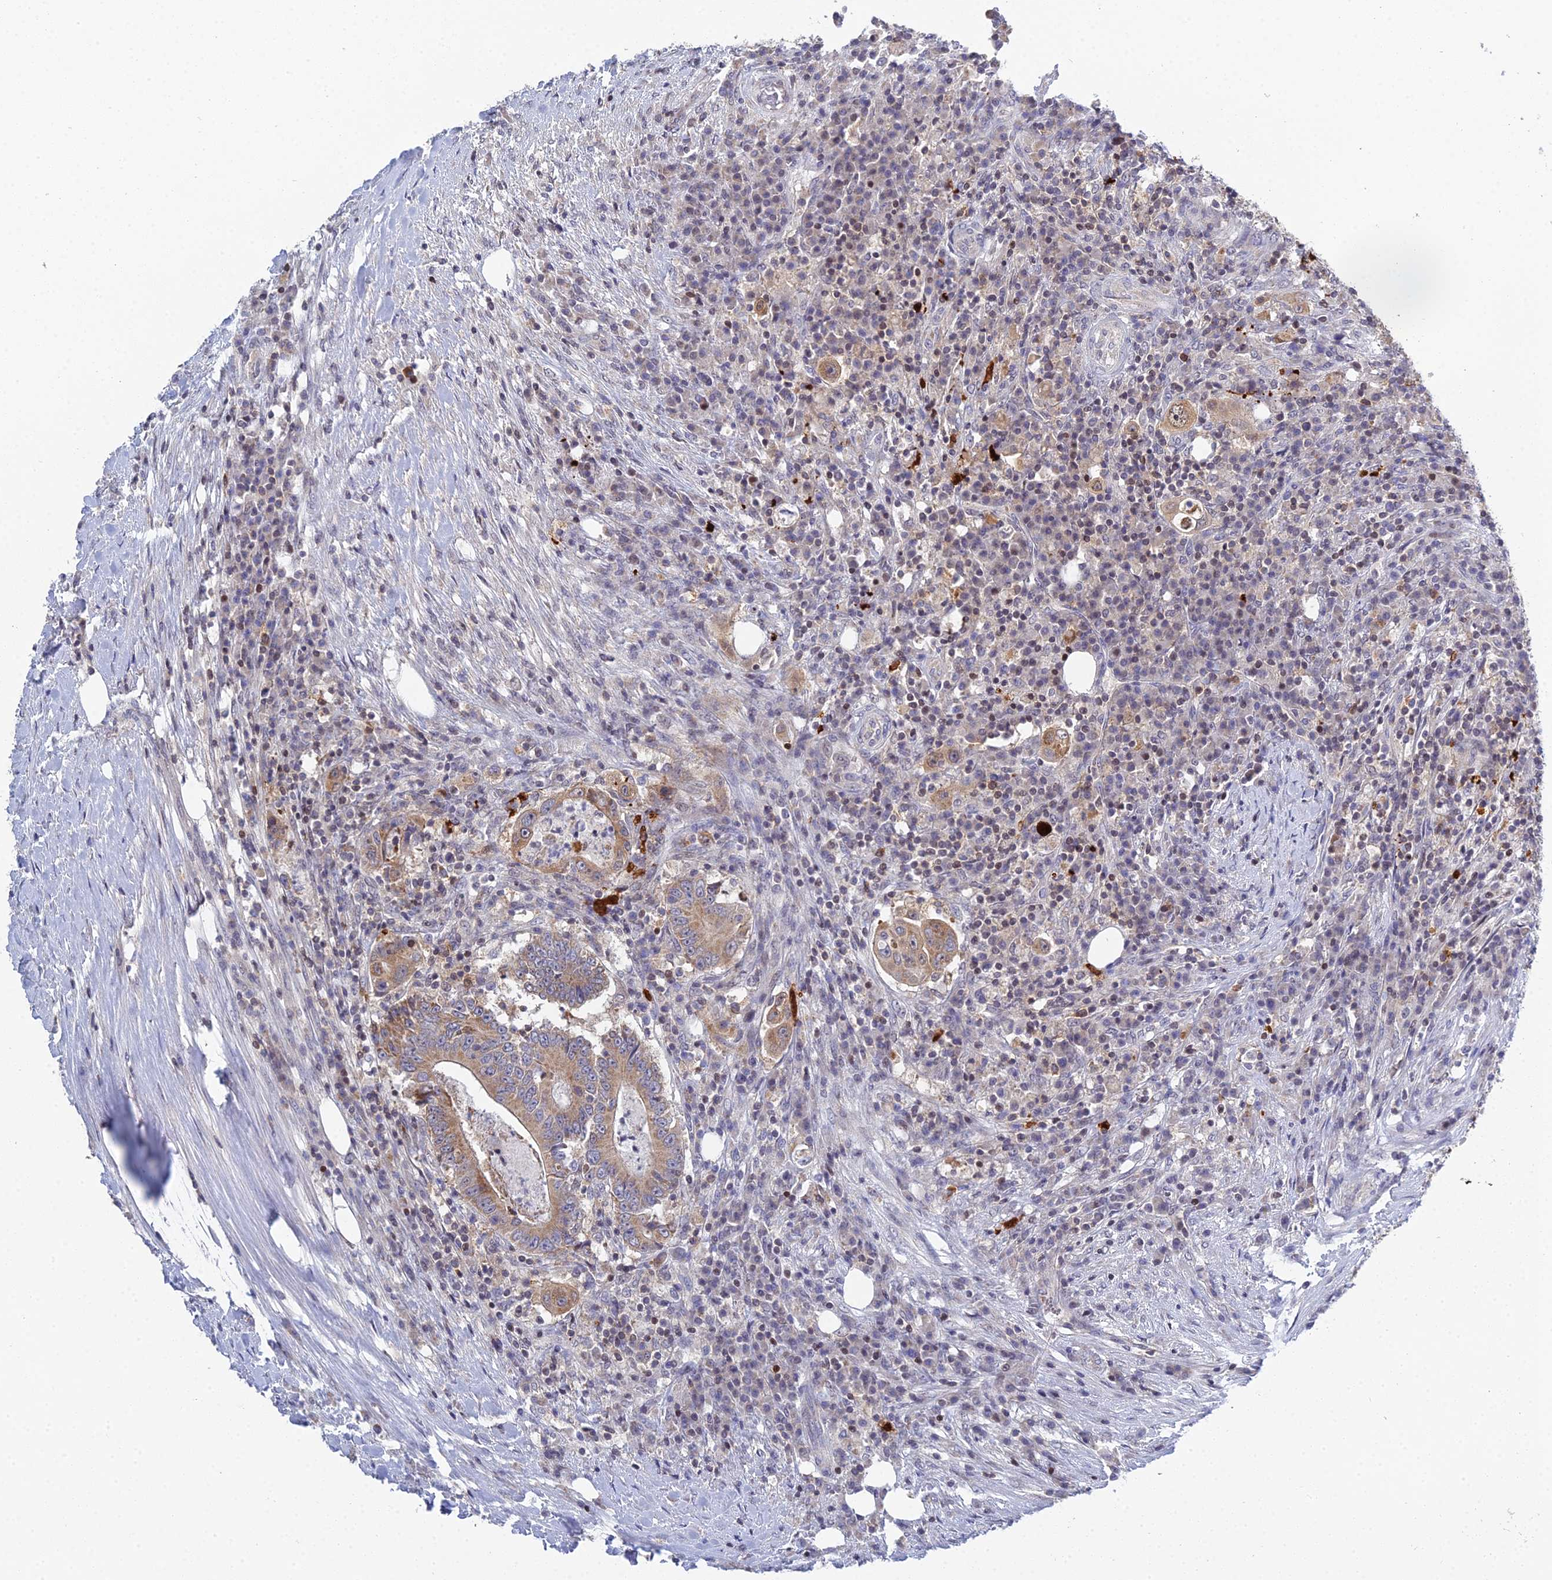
{"staining": {"intensity": "moderate", "quantity": ">75%", "location": "cytoplasmic/membranous"}, "tissue": "colorectal cancer", "cell_type": "Tumor cells", "image_type": "cancer", "snomed": [{"axis": "morphology", "description": "Adenocarcinoma, NOS"}, {"axis": "topography", "description": "Colon"}], "caption": "Protein positivity by immunohistochemistry demonstrates moderate cytoplasmic/membranous staining in approximately >75% of tumor cells in colorectal adenocarcinoma. Nuclei are stained in blue.", "gene": "ELOA2", "patient": {"sex": "male", "age": 83}}